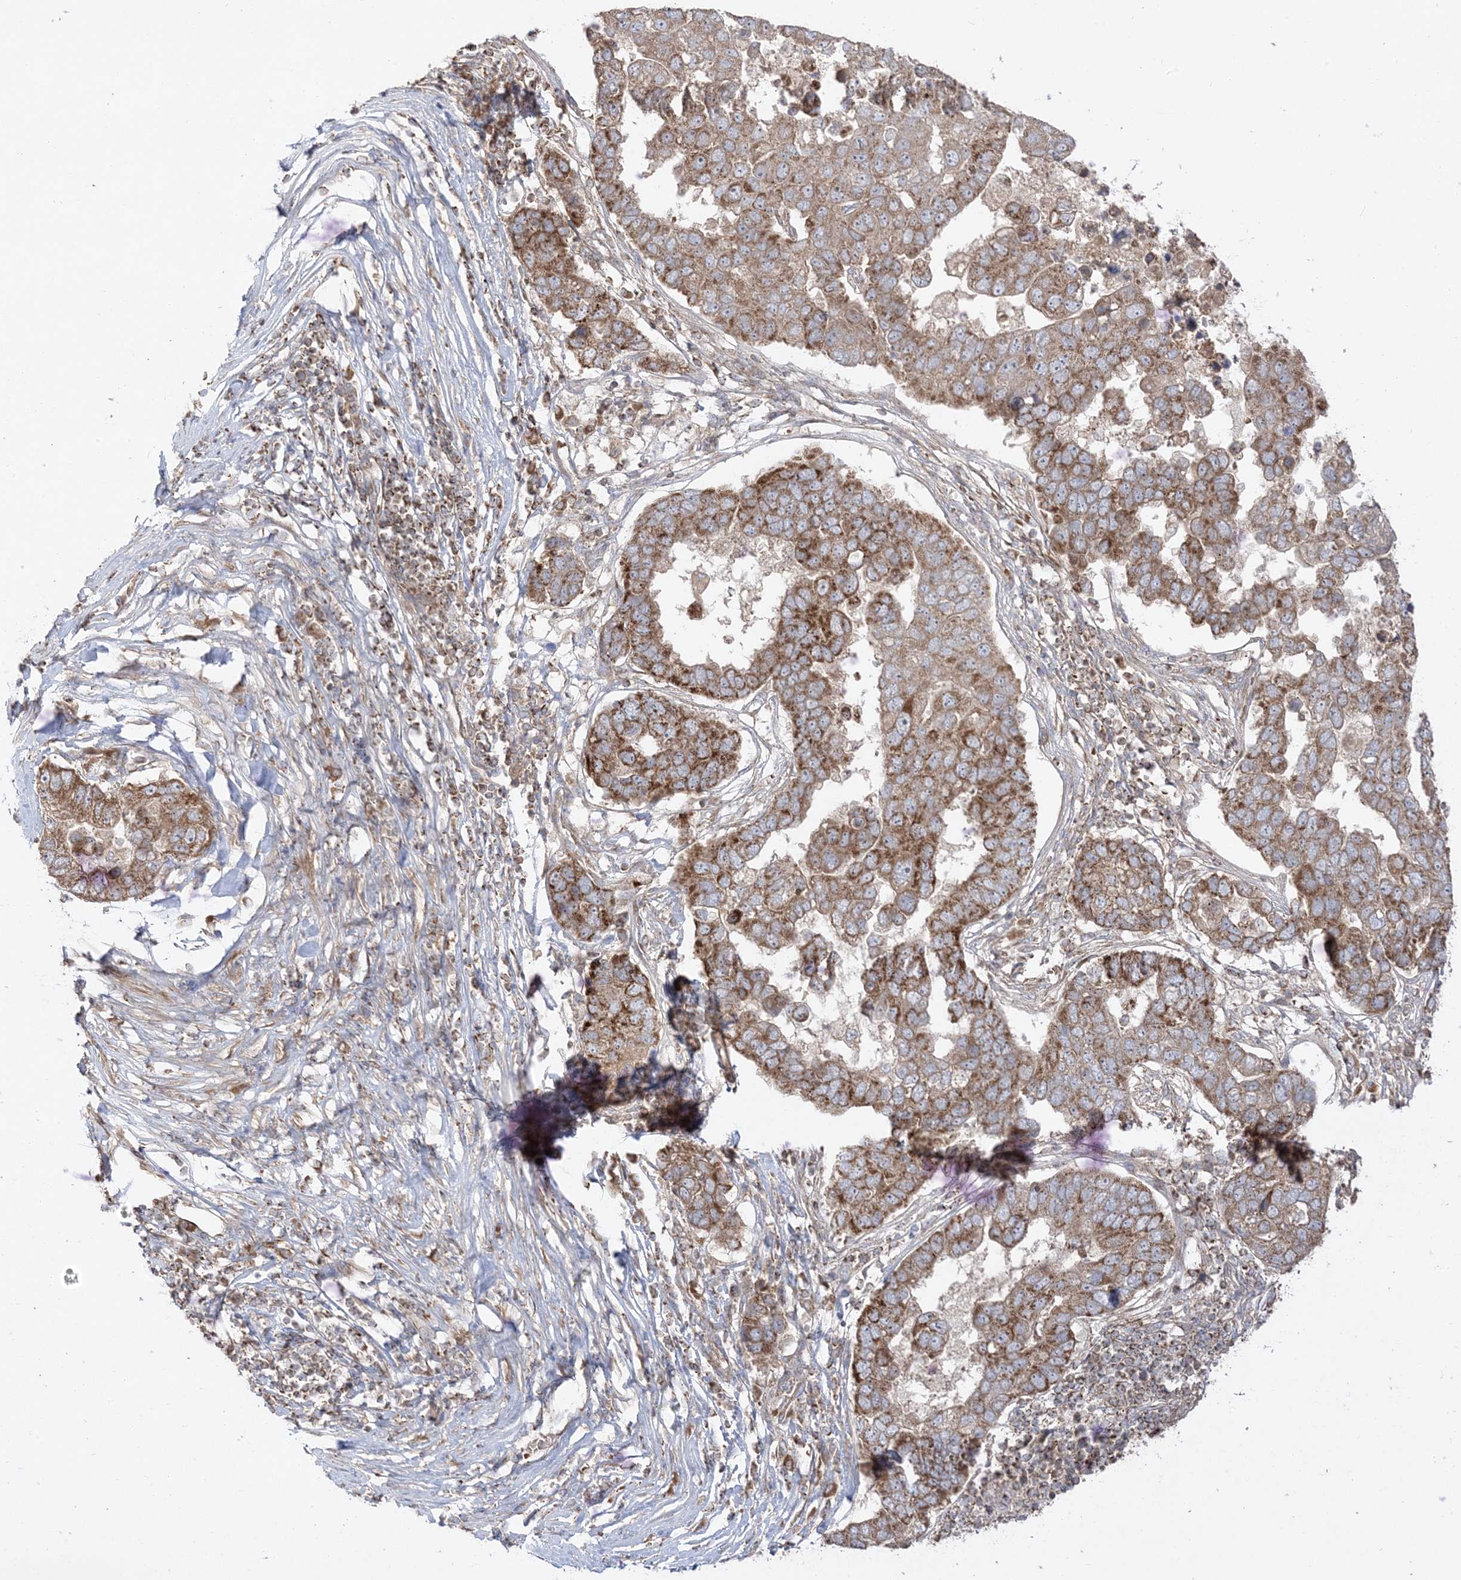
{"staining": {"intensity": "moderate", "quantity": ">75%", "location": "cytoplasmic/membranous"}, "tissue": "pancreatic cancer", "cell_type": "Tumor cells", "image_type": "cancer", "snomed": [{"axis": "morphology", "description": "Adenocarcinoma, NOS"}, {"axis": "topography", "description": "Pancreas"}], "caption": "High-magnification brightfield microscopy of pancreatic adenocarcinoma stained with DAB (3,3'-diaminobenzidine) (brown) and counterstained with hematoxylin (blue). tumor cells exhibit moderate cytoplasmic/membranous expression is seen in about>75% of cells.", "gene": "AARS2", "patient": {"sex": "female", "age": 61}}